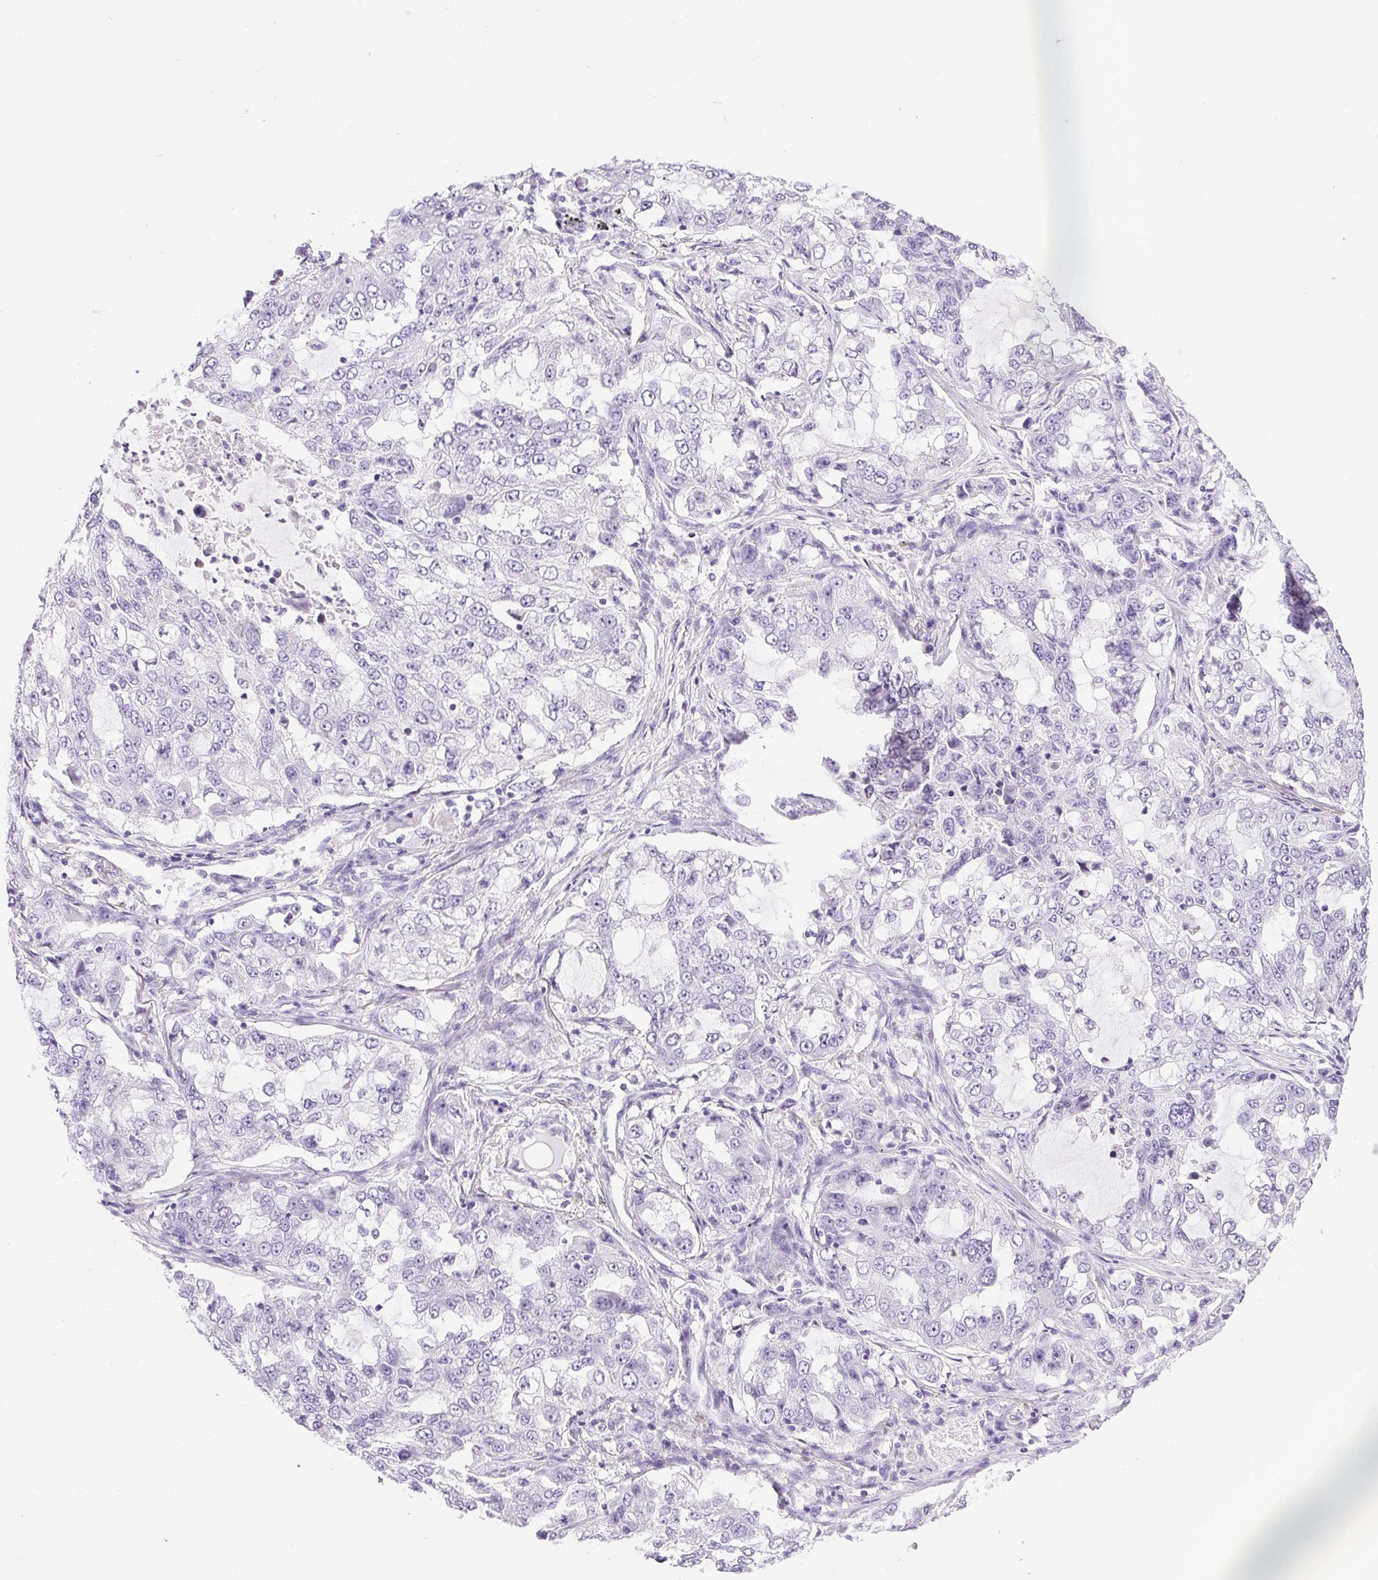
{"staining": {"intensity": "negative", "quantity": "none", "location": "none"}, "tissue": "lung cancer", "cell_type": "Tumor cells", "image_type": "cancer", "snomed": [{"axis": "morphology", "description": "Adenocarcinoma, NOS"}, {"axis": "topography", "description": "Lung"}], "caption": "Tumor cells show no significant staining in adenocarcinoma (lung). (Stains: DAB (3,3'-diaminobenzidine) immunohistochemistry with hematoxylin counter stain, Microscopy: brightfield microscopy at high magnification).", "gene": "C20orf85", "patient": {"sex": "female", "age": 61}}